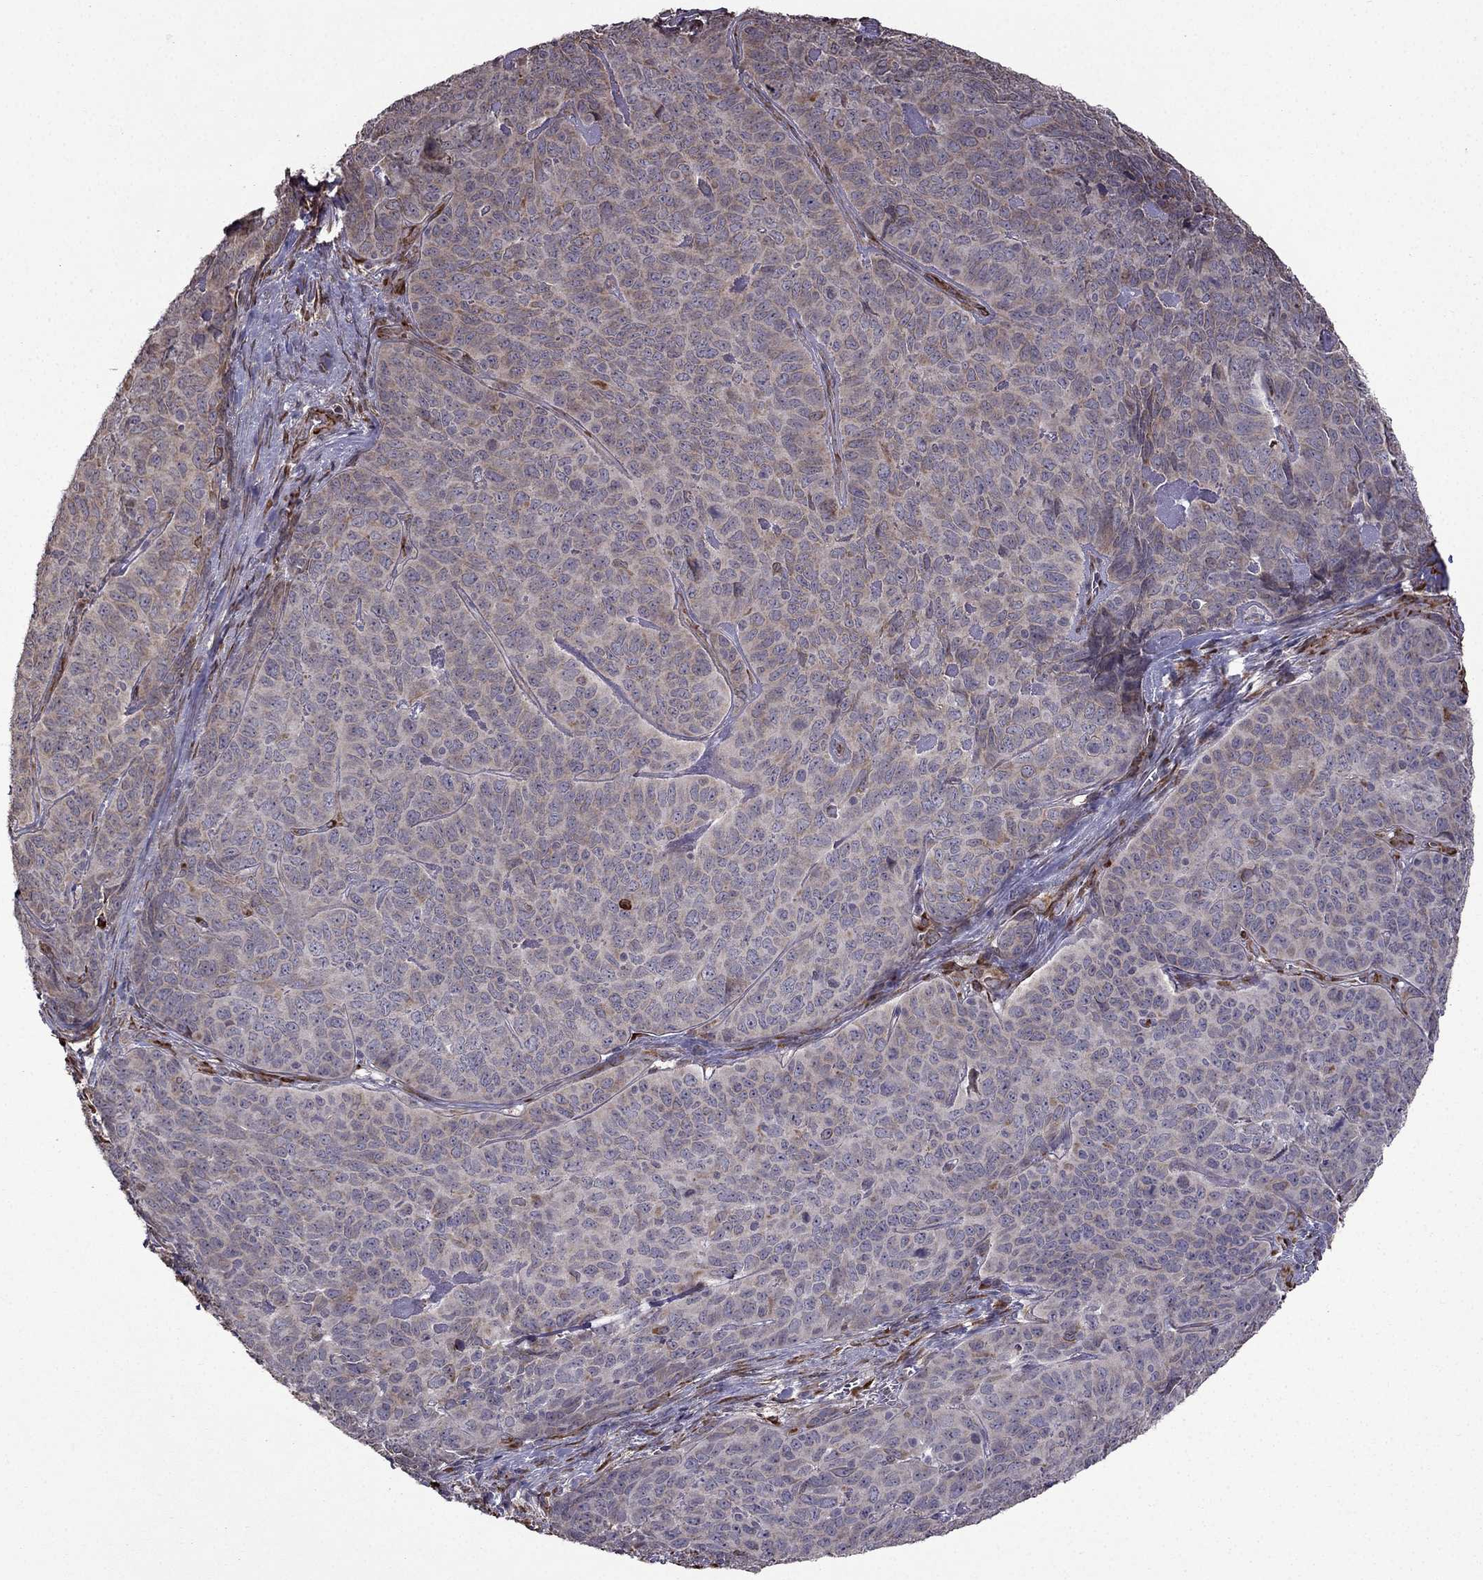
{"staining": {"intensity": "weak", "quantity": "25%-75%", "location": "cytoplasmic/membranous"}, "tissue": "skin cancer", "cell_type": "Tumor cells", "image_type": "cancer", "snomed": [{"axis": "morphology", "description": "Squamous cell carcinoma, NOS"}, {"axis": "topography", "description": "Skin"}, {"axis": "topography", "description": "Anal"}], "caption": "Immunohistochemistry of skin cancer (squamous cell carcinoma) reveals low levels of weak cytoplasmic/membranous staining in about 25%-75% of tumor cells.", "gene": "IKBIP", "patient": {"sex": "female", "age": 51}}